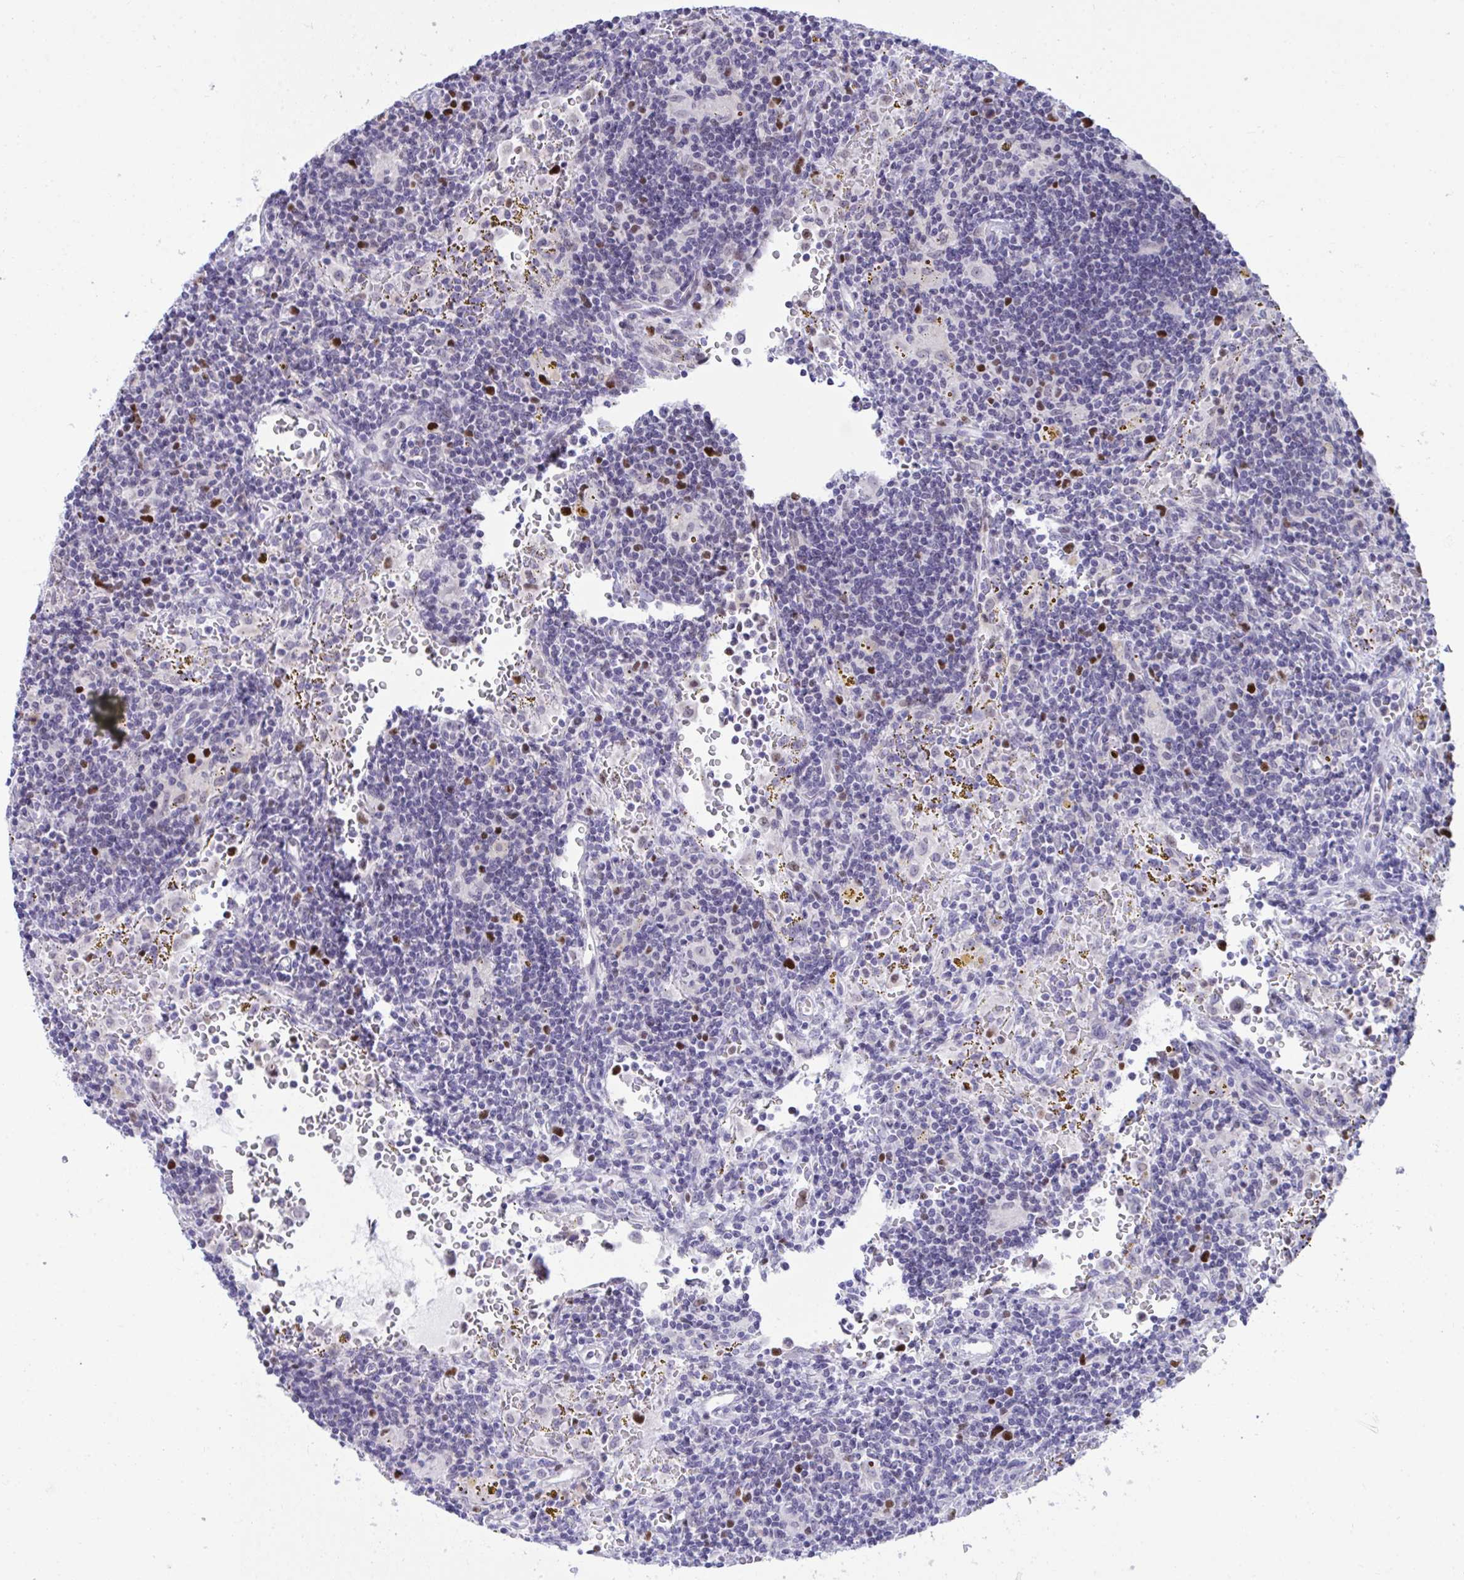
{"staining": {"intensity": "strong", "quantity": "<25%", "location": "nuclear"}, "tissue": "lymphoma", "cell_type": "Tumor cells", "image_type": "cancer", "snomed": [{"axis": "morphology", "description": "Malignant lymphoma, non-Hodgkin's type, Low grade"}, {"axis": "topography", "description": "Spleen"}], "caption": "Protein staining demonstrates strong nuclear expression in about <25% of tumor cells in low-grade malignant lymphoma, non-Hodgkin's type.", "gene": "C1QL2", "patient": {"sex": "female", "age": 70}}